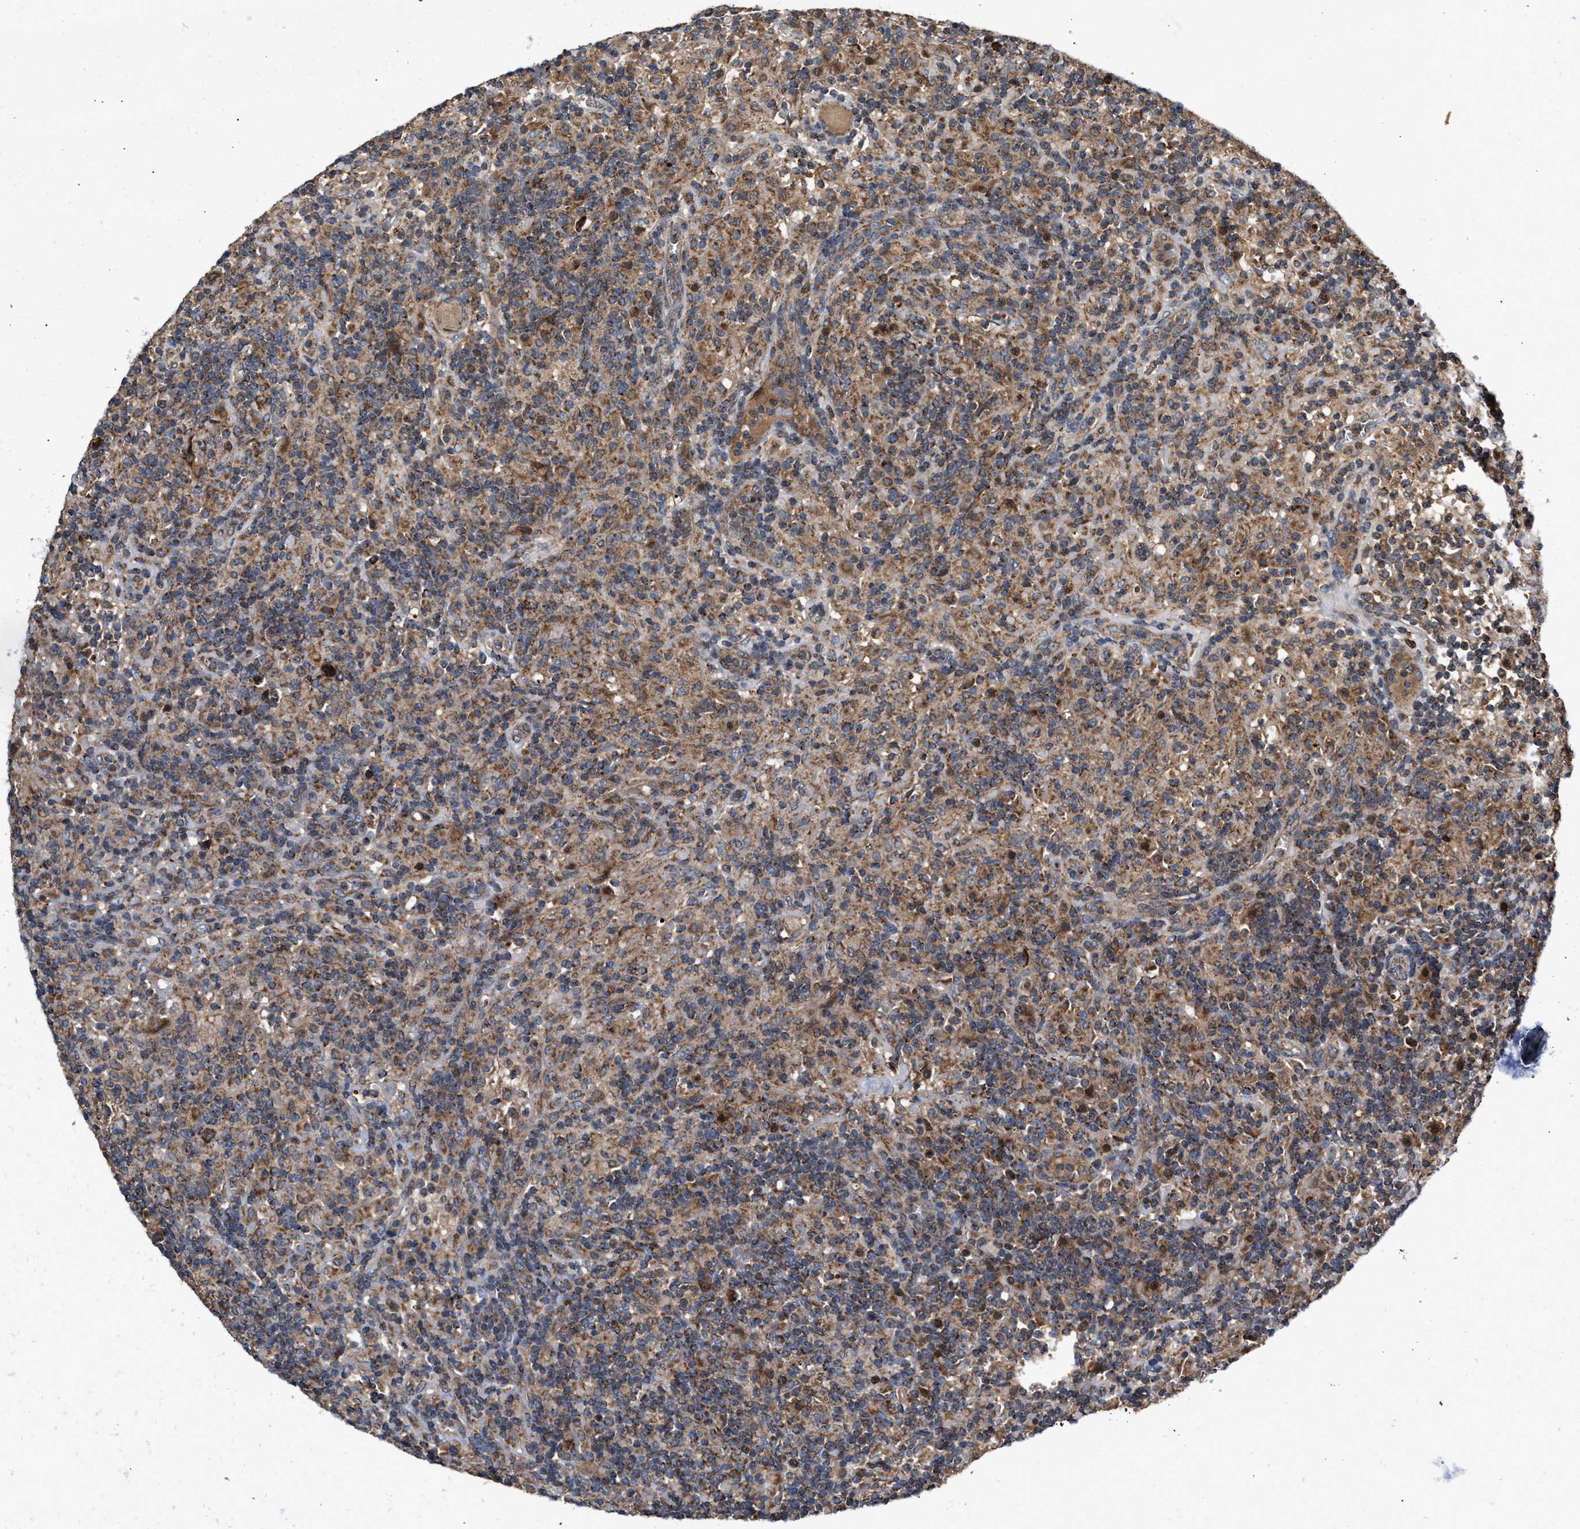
{"staining": {"intensity": "strong", "quantity": ">75%", "location": "cytoplasmic/membranous"}, "tissue": "lymphoma", "cell_type": "Tumor cells", "image_type": "cancer", "snomed": [{"axis": "morphology", "description": "Hodgkin's disease, NOS"}, {"axis": "topography", "description": "Lymph node"}], "caption": "A brown stain highlights strong cytoplasmic/membranous expression of a protein in human Hodgkin's disease tumor cells. Nuclei are stained in blue.", "gene": "TACO1", "patient": {"sex": "male", "age": 70}}